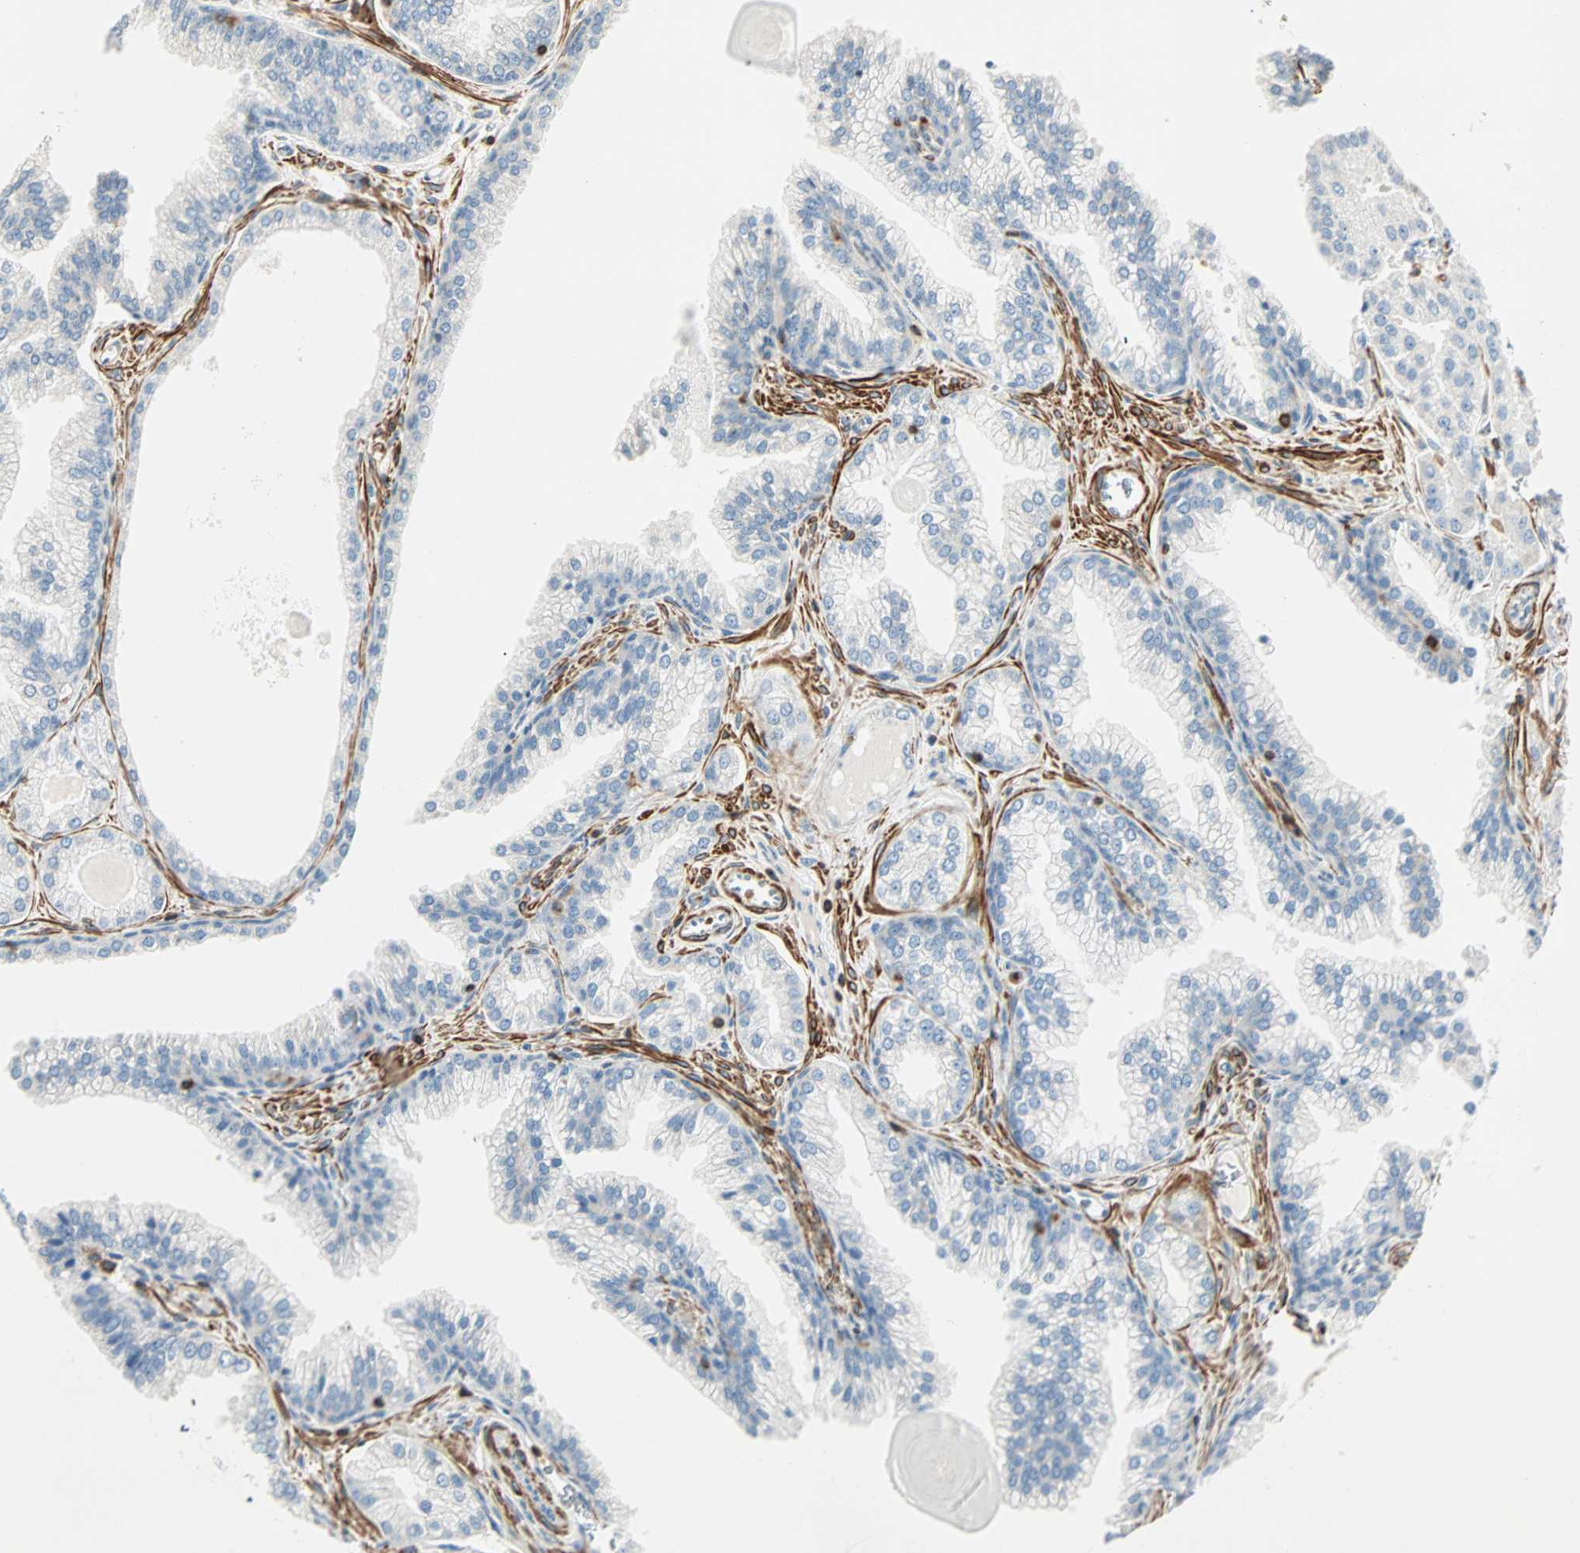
{"staining": {"intensity": "negative", "quantity": "none", "location": "none"}, "tissue": "prostate cancer", "cell_type": "Tumor cells", "image_type": "cancer", "snomed": [{"axis": "morphology", "description": "Adenocarcinoma, Low grade"}, {"axis": "topography", "description": "Prostate"}], "caption": "IHC of prostate low-grade adenocarcinoma reveals no expression in tumor cells.", "gene": "FMNL1", "patient": {"sex": "male", "age": 59}}